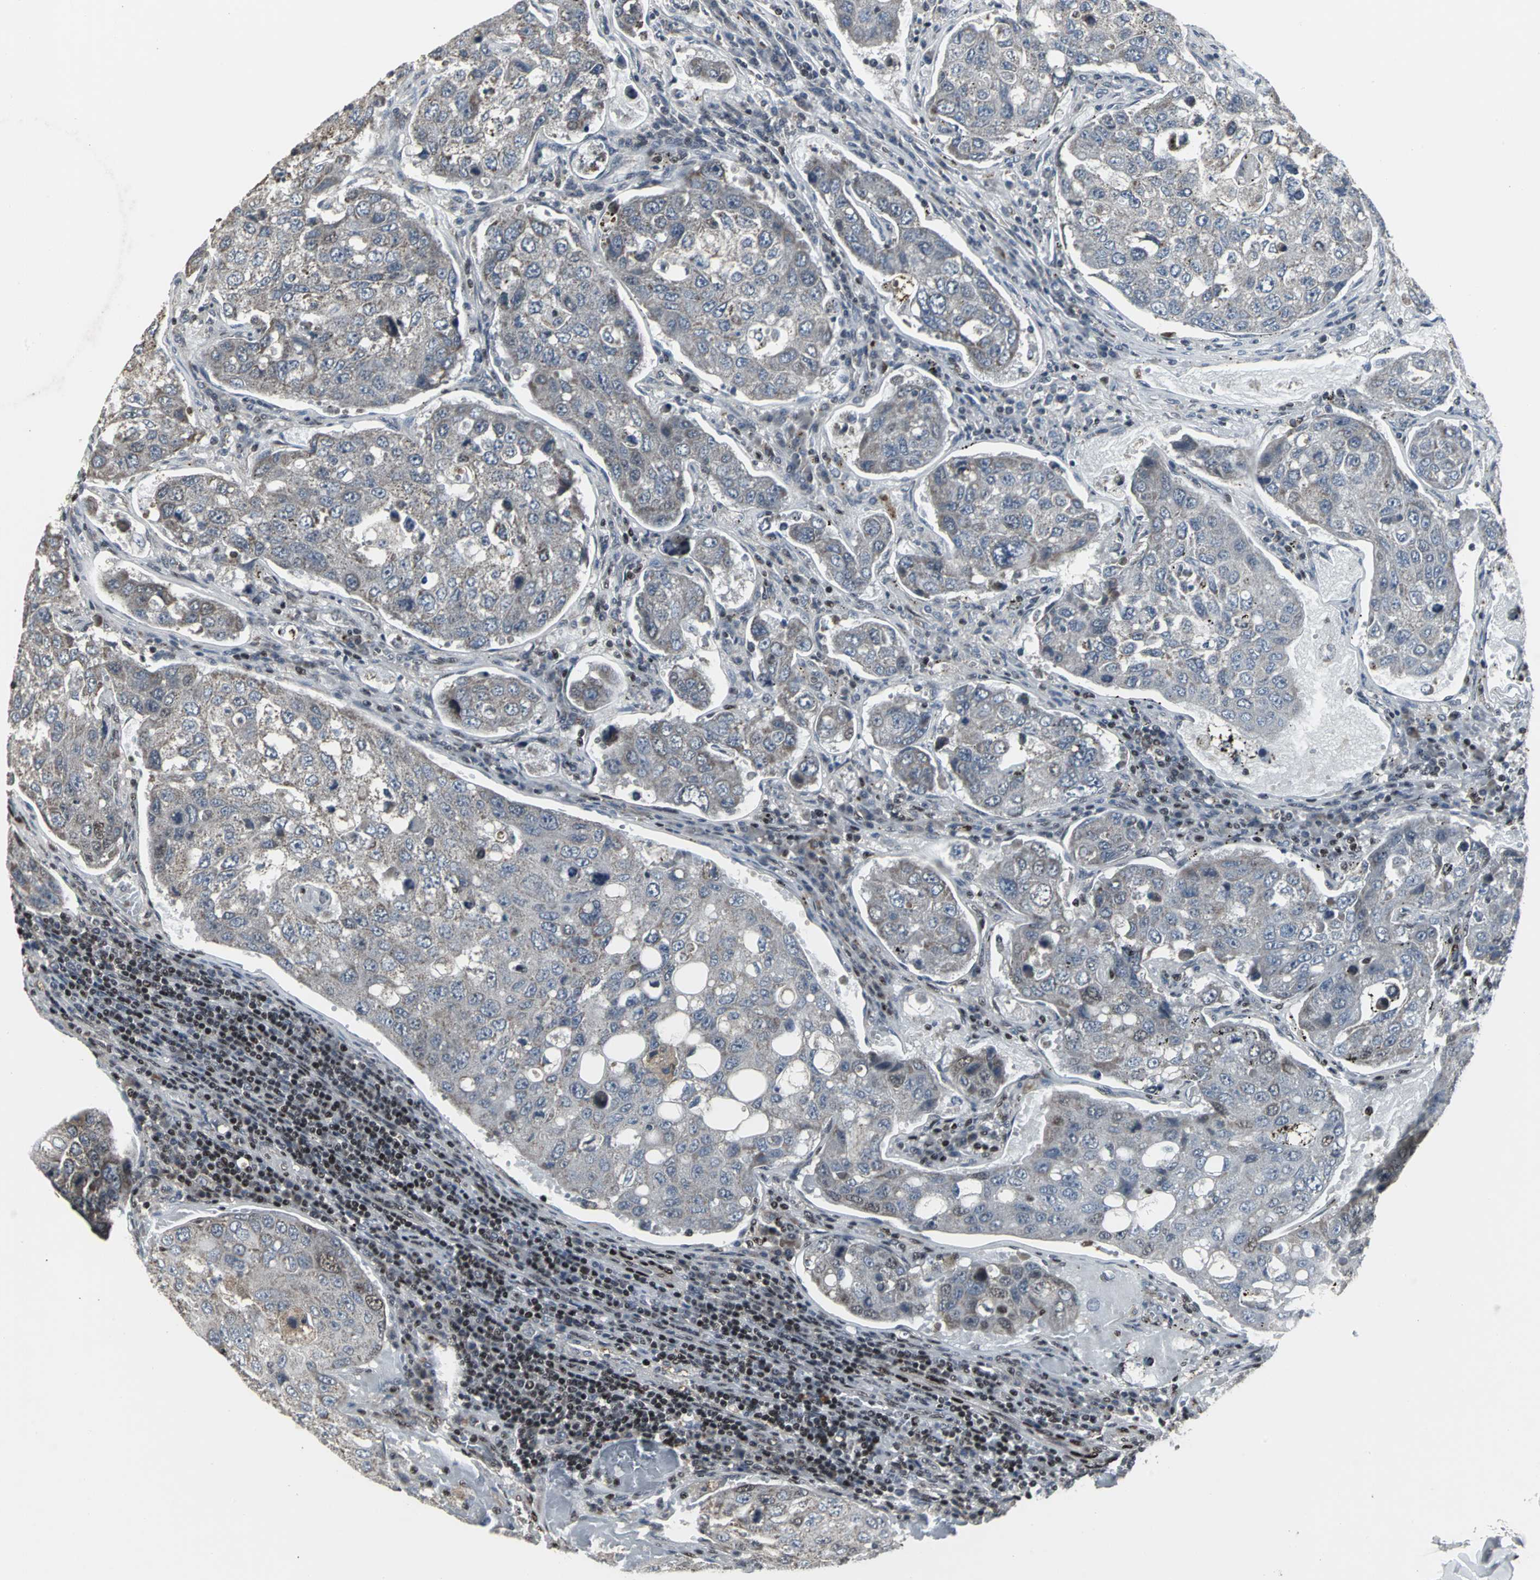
{"staining": {"intensity": "weak", "quantity": "<25%", "location": "cytoplasmic/membranous"}, "tissue": "urothelial cancer", "cell_type": "Tumor cells", "image_type": "cancer", "snomed": [{"axis": "morphology", "description": "Urothelial carcinoma, High grade"}, {"axis": "topography", "description": "Lymph node"}, {"axis": "topography", "description": "Urinary bladder"}], "caption": "Immunohistochemistry photomicrograph of neoplastic tissue: high-grade urothelial carcinoma stained with DAB (3,3'-diaminobenzidine) reveals no significant protein staining in tumor cells. The staining is performed using DAB (3,3'-diaminobenzidine) brown chromogen with nuclei counter-stained in using hematoxylin.", "gene": "SRF", "patient": {"sex": "male", "age": 51}}